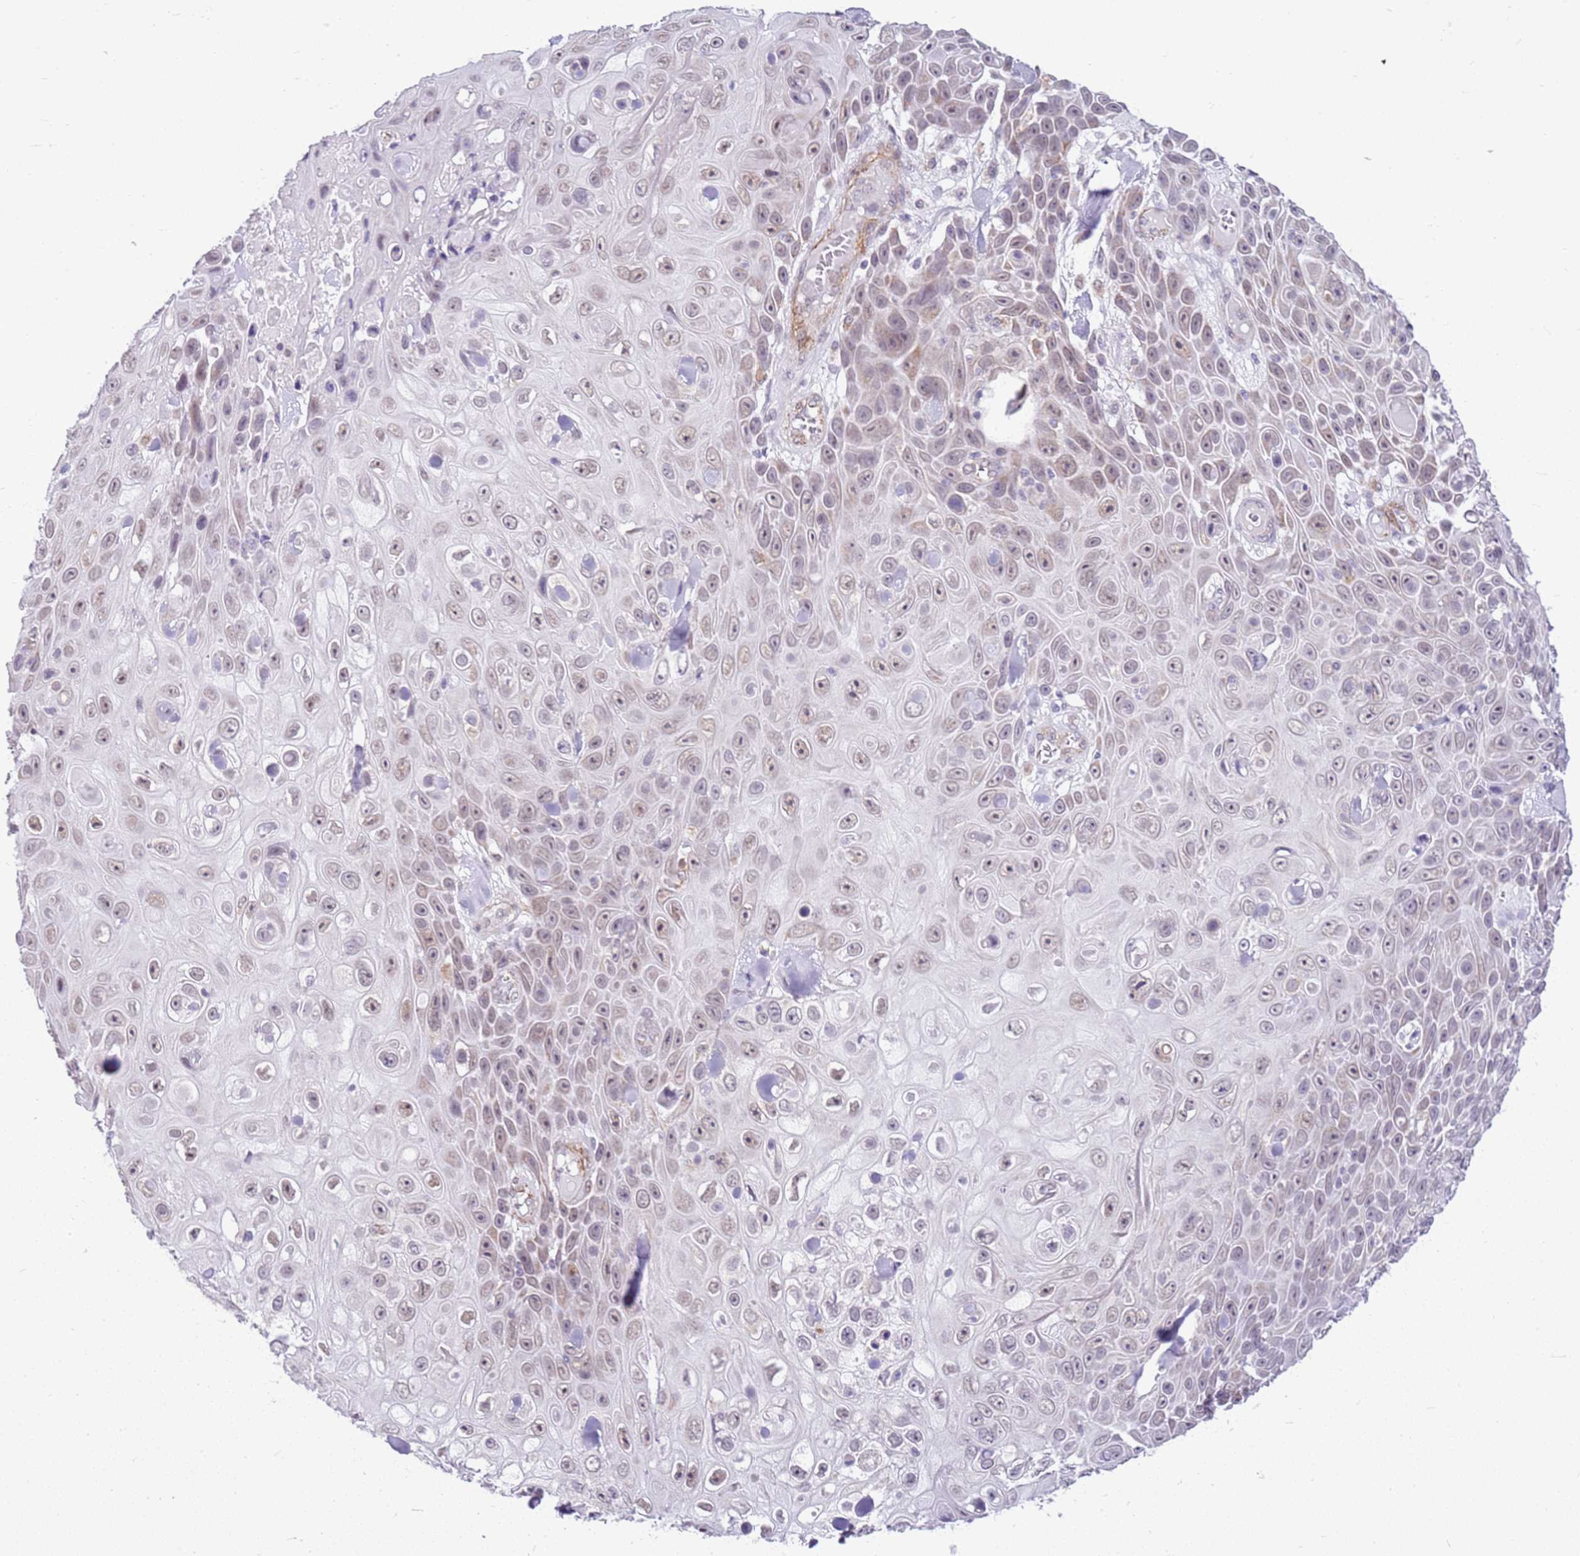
{"staining": {"intensity": "weak", "quantity": "25%-75%", "location": "nuclear"}, "tissue": "skin cancer", "cell_type": "Tumor cells", "image_type": "cancer", "snomed": [{"axis": "morphology", "description": "Squamous cell carcinoma, NOS"}, {"axis": "topography", "description": "Skin"}], "caption": "Skin cancer (squamous cell carcinoma) was stained to show a protein in brown. There is low levels of weak nuclear positivity in approximately 25%-75% of tumor cells. (Brightfield microscopy of DAB IHC at high magnification).", "gene": "SMIM4", "patient": {"sex": "male", "age": 82}}